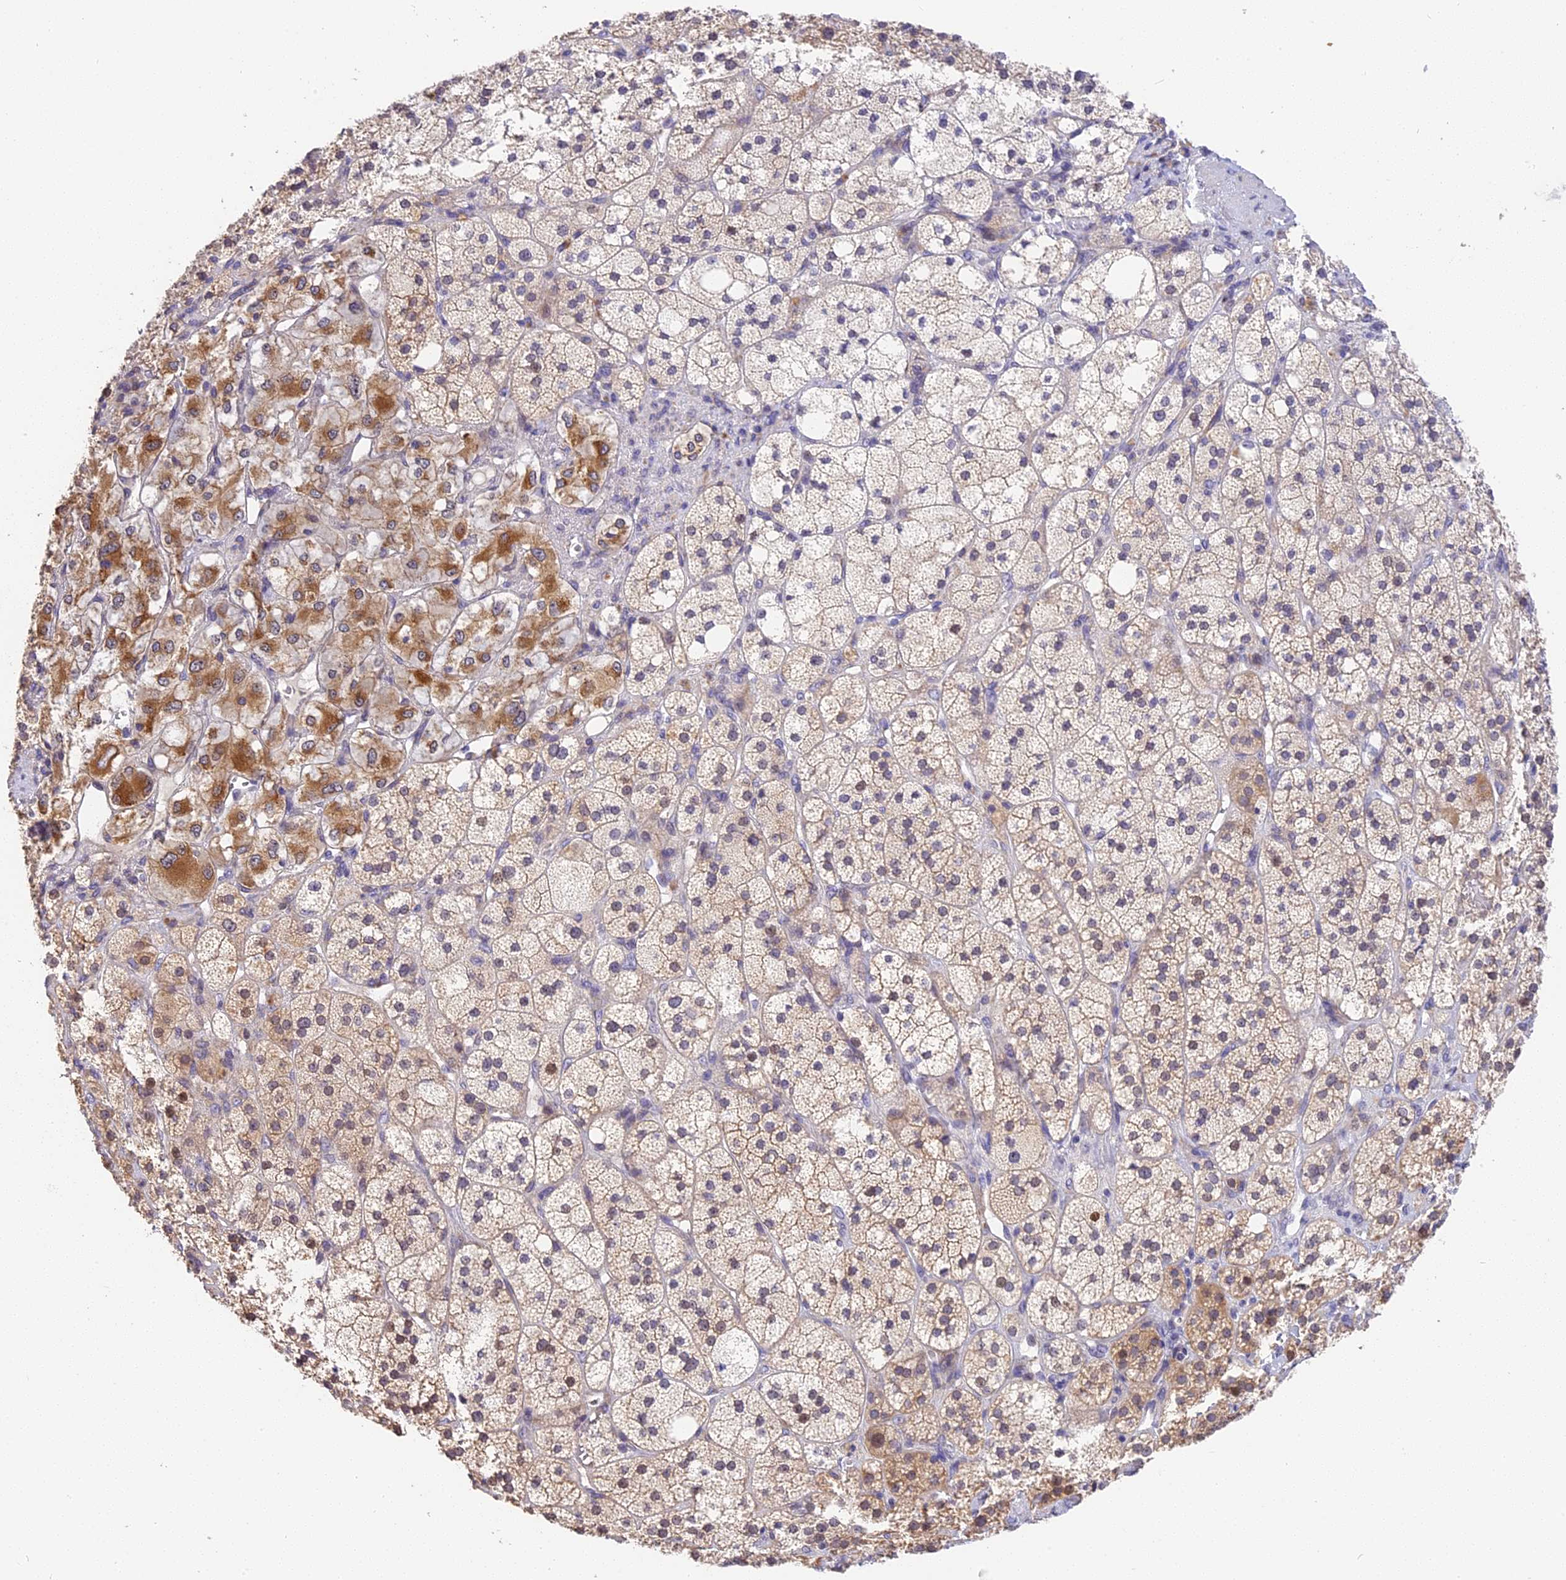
{"staining": {"intensity": "moderate", "quantity": "25%-75%", "location": "cytoplasmic/membranous,nuclear"}, "tissue": "adrenal gland", "cell_type": "Glandular cells", "image_type": "normal", "snomed": [{"axis": "morphology", "description": "Normal tissue, NOS"}, {"axis": "topography", "description": "Adrenal gland"}], "caption": "High-power microscopy captured an immunohistochemistry micrograph of unremarkable adrenal gland, revealing moderate cytoplasmic/membranous,nuclear staining in approximately 25%-75% of glandular cells.", "gene": "BSCL2", "patient": {"sex": "male", "age": 61}}